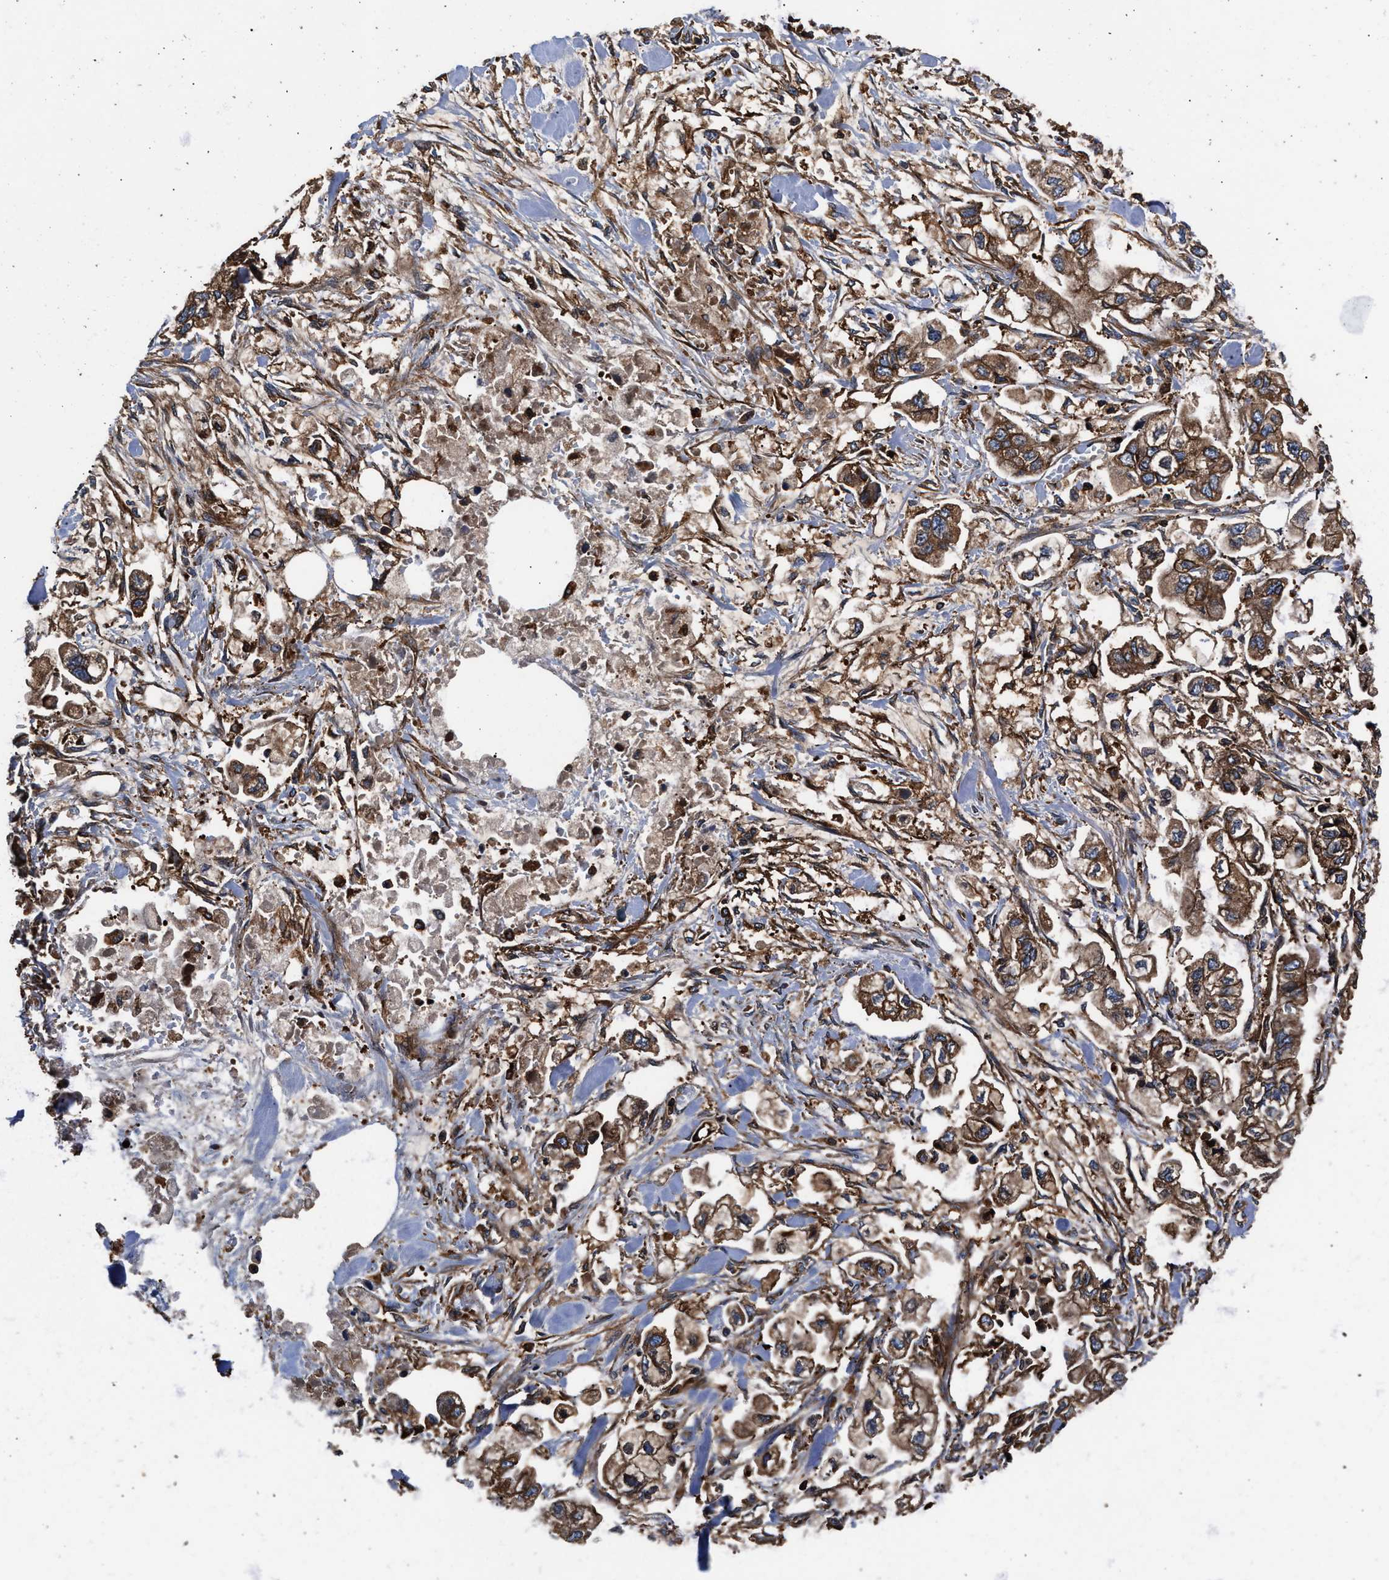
{"staining": {"intensity": "moderate", "quantity": ">75%", "location": "cytoplasmic/membranous"}, "tissue": "stomach cancer", "cell_type": "Tumor cells", "image_type": "cancer", "snomed": [{"axis": "morphology", "description": "Normal tissue, NOS"}, {"axis": "morphology", "description": "Adenocarcinoma, NOS"}, {"axis": "topography", "description": "Stomach"}], "caption": "Adenocarcinoma (stomach) was stained to show a protein in brown. There is medium levels of moderate cytoplasmic/membranous staining in approximately >75% of tumor cells.", "gene": "KYAT1", "patient": {"sex": "male", "age": 62}}